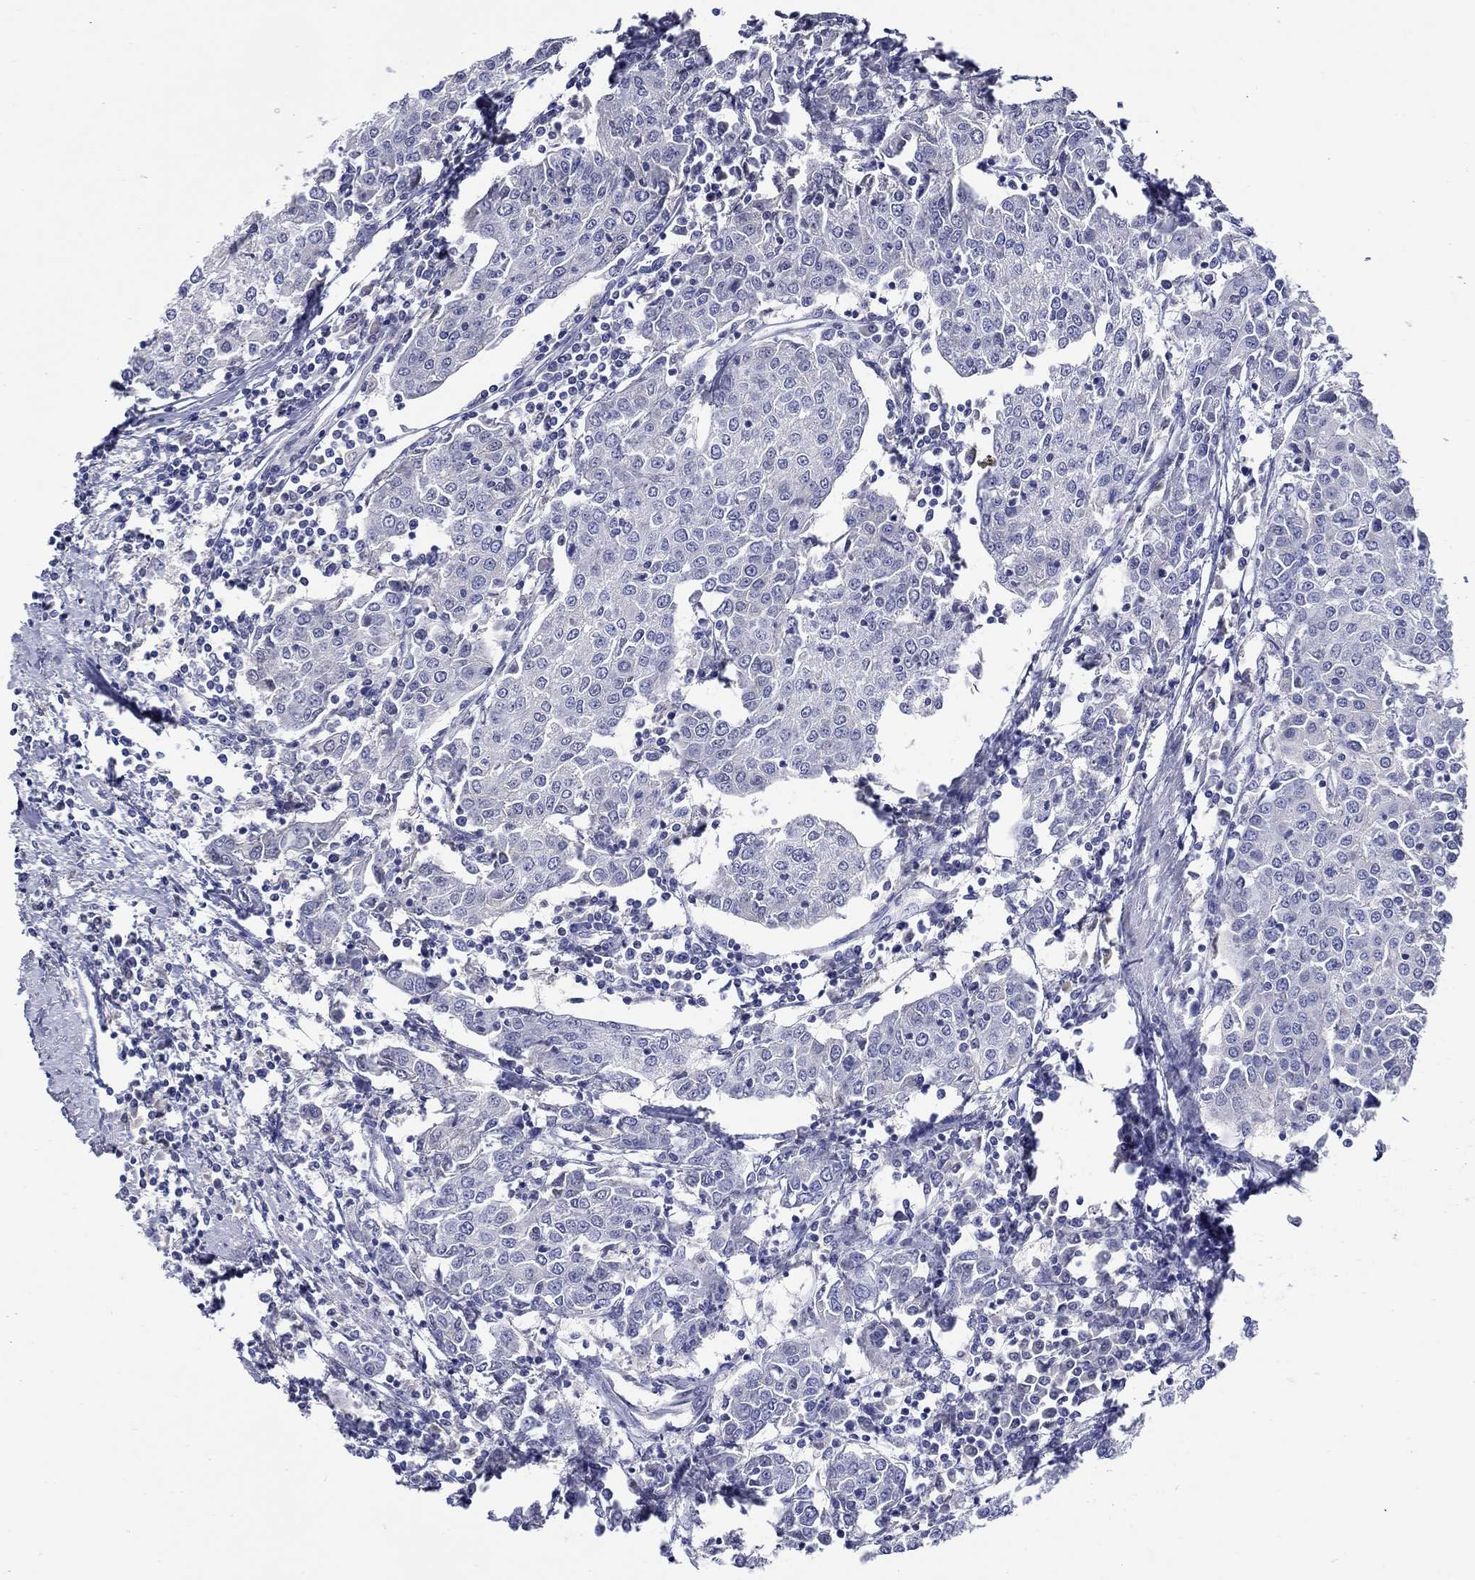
{"staining": {"intensity": "negative", "quantity": "none", "location": "none"}, "tissue": "urothelial cancer", "cell_type": "Tumor cells", "image_type": "cancer", "snomed": [{"axis": "morphology", "description": "Urothelial carcinoma, High grade"}, {"axis": "topography", "description": "Urinary bladder"}], "caption": "Immunohistochemistry (IHC) photomicrograph of high-grade urothelial carcinoma stained for a protein (brown), which exhibits no positivity in tumor cells.", "gene": "SLC30A3", "patient": {"sex": "female", "age": 85}}